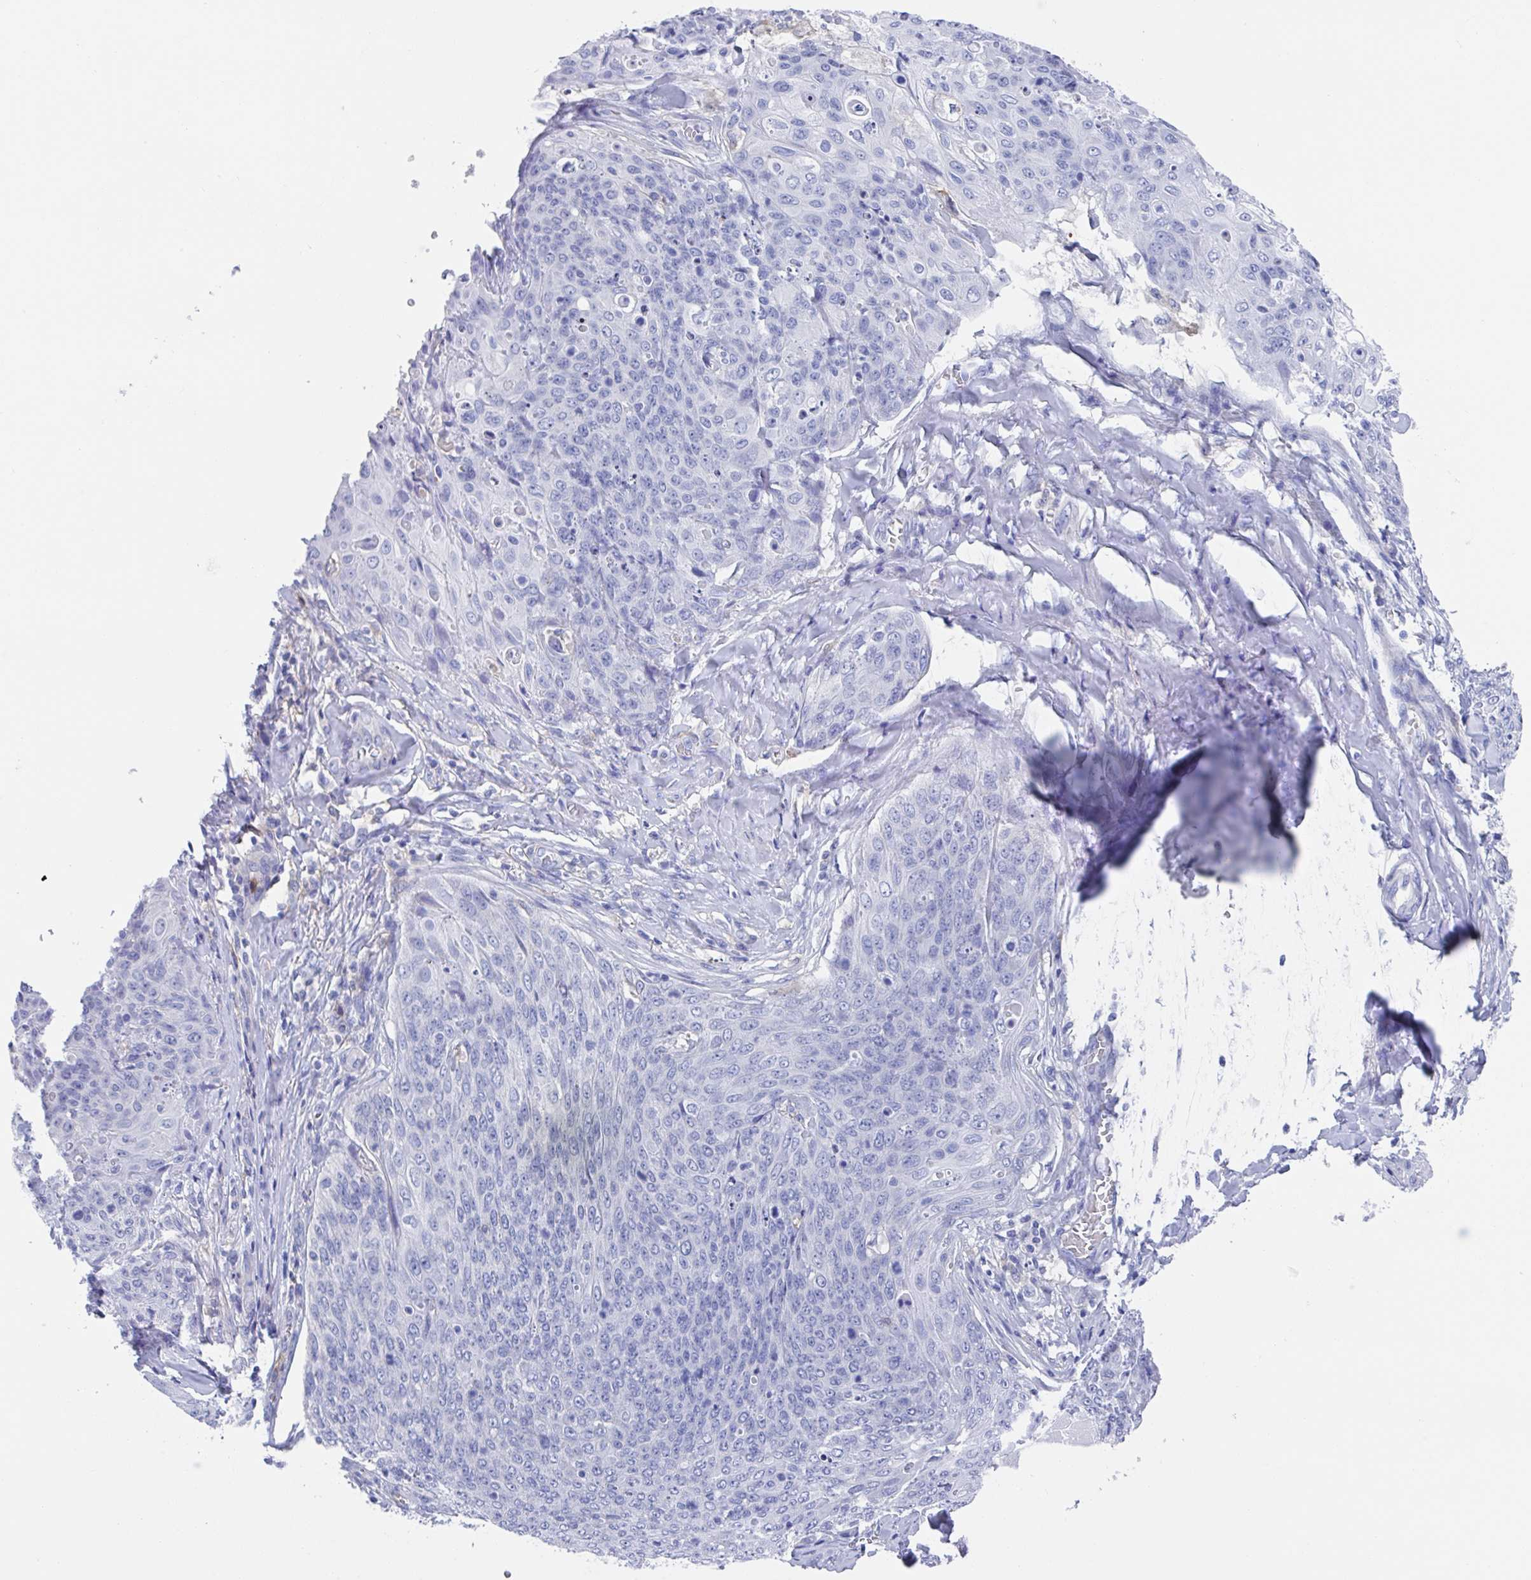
{"staining": {"intensity": "negative", "quantity": "none", "location": "none"}, "tissue": "skin cancer", "cell_type": "Tumor cells", "image_type": "cancer", "snomed": [{"axis": "morphology", "description": "Squamous cell carcinoma, NOS"}, {"axis": "topography", "description": "Skin"}, {"axis": "topography", "description": "Vulva"}], "caption": "A histopathology image of skin cancer stained for a protein exhibits no brown staining in tumor cells.", "gene": "FCGR3A", "patient": {"sex": "female", "age": 85}}